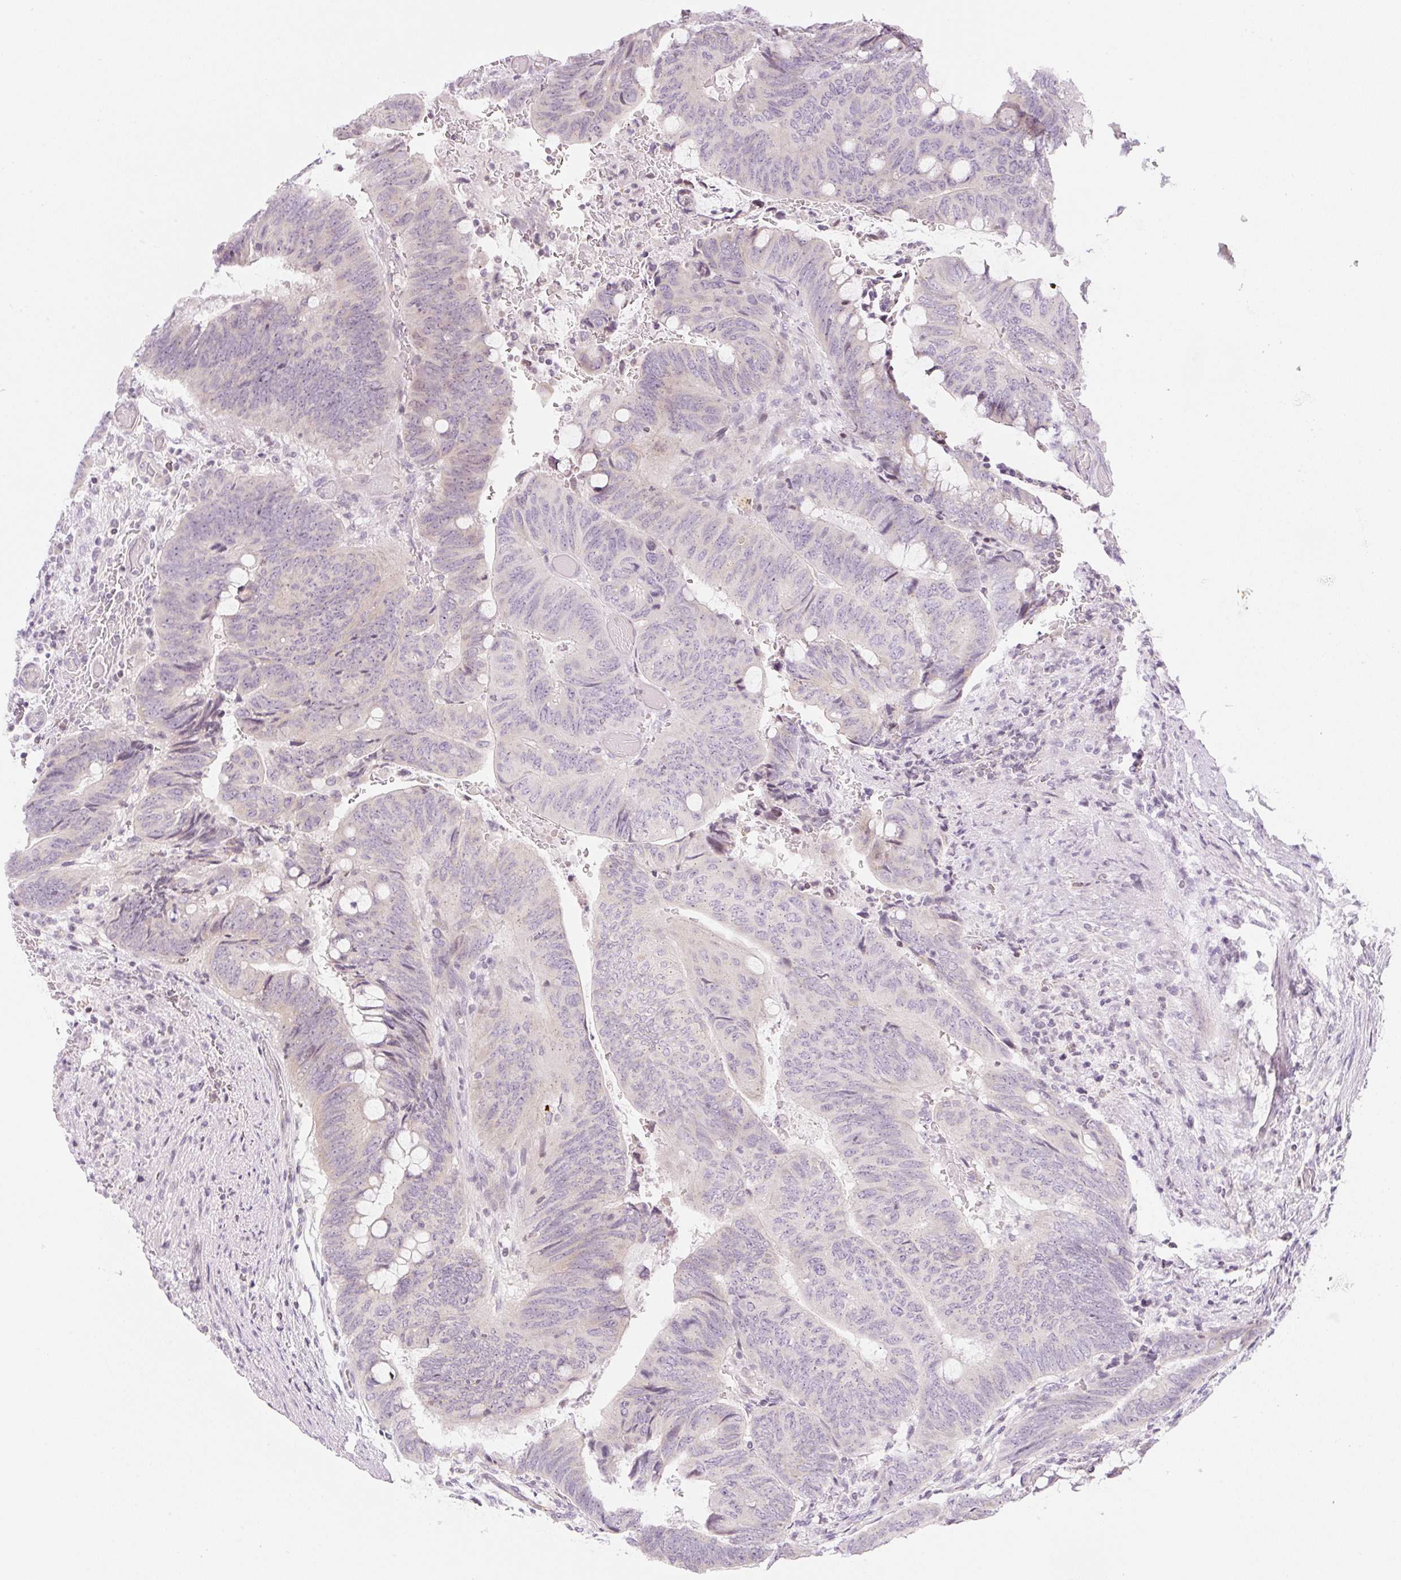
{"staining": {"intensity": "weak", "quantity": "<25%", "location": "cytoplasmic/membranous"}, "tissue": "colorectal cancer", "cell_type": "Tumor cells", "image_type": "cancer", "snomed": [{"axis": "morphology", "description": "Normal tissue, NOS"}, {"axis": "morphology", "description": "Adenocarcinoma, NOS"}, {"axis": "topography", "description": "Rectum"}, {"axis": "topography", "description": "Peripheral nerve tissue"}], "caption": "IHC of human colorectal cancer exhibits no positivity in tumor cells. (DAB (3,3'-diaminobenzidine) immunohistochemistry, high magnification).", "gene": "CASKIN1", "patient": {"sex": "male", "age": 92}}